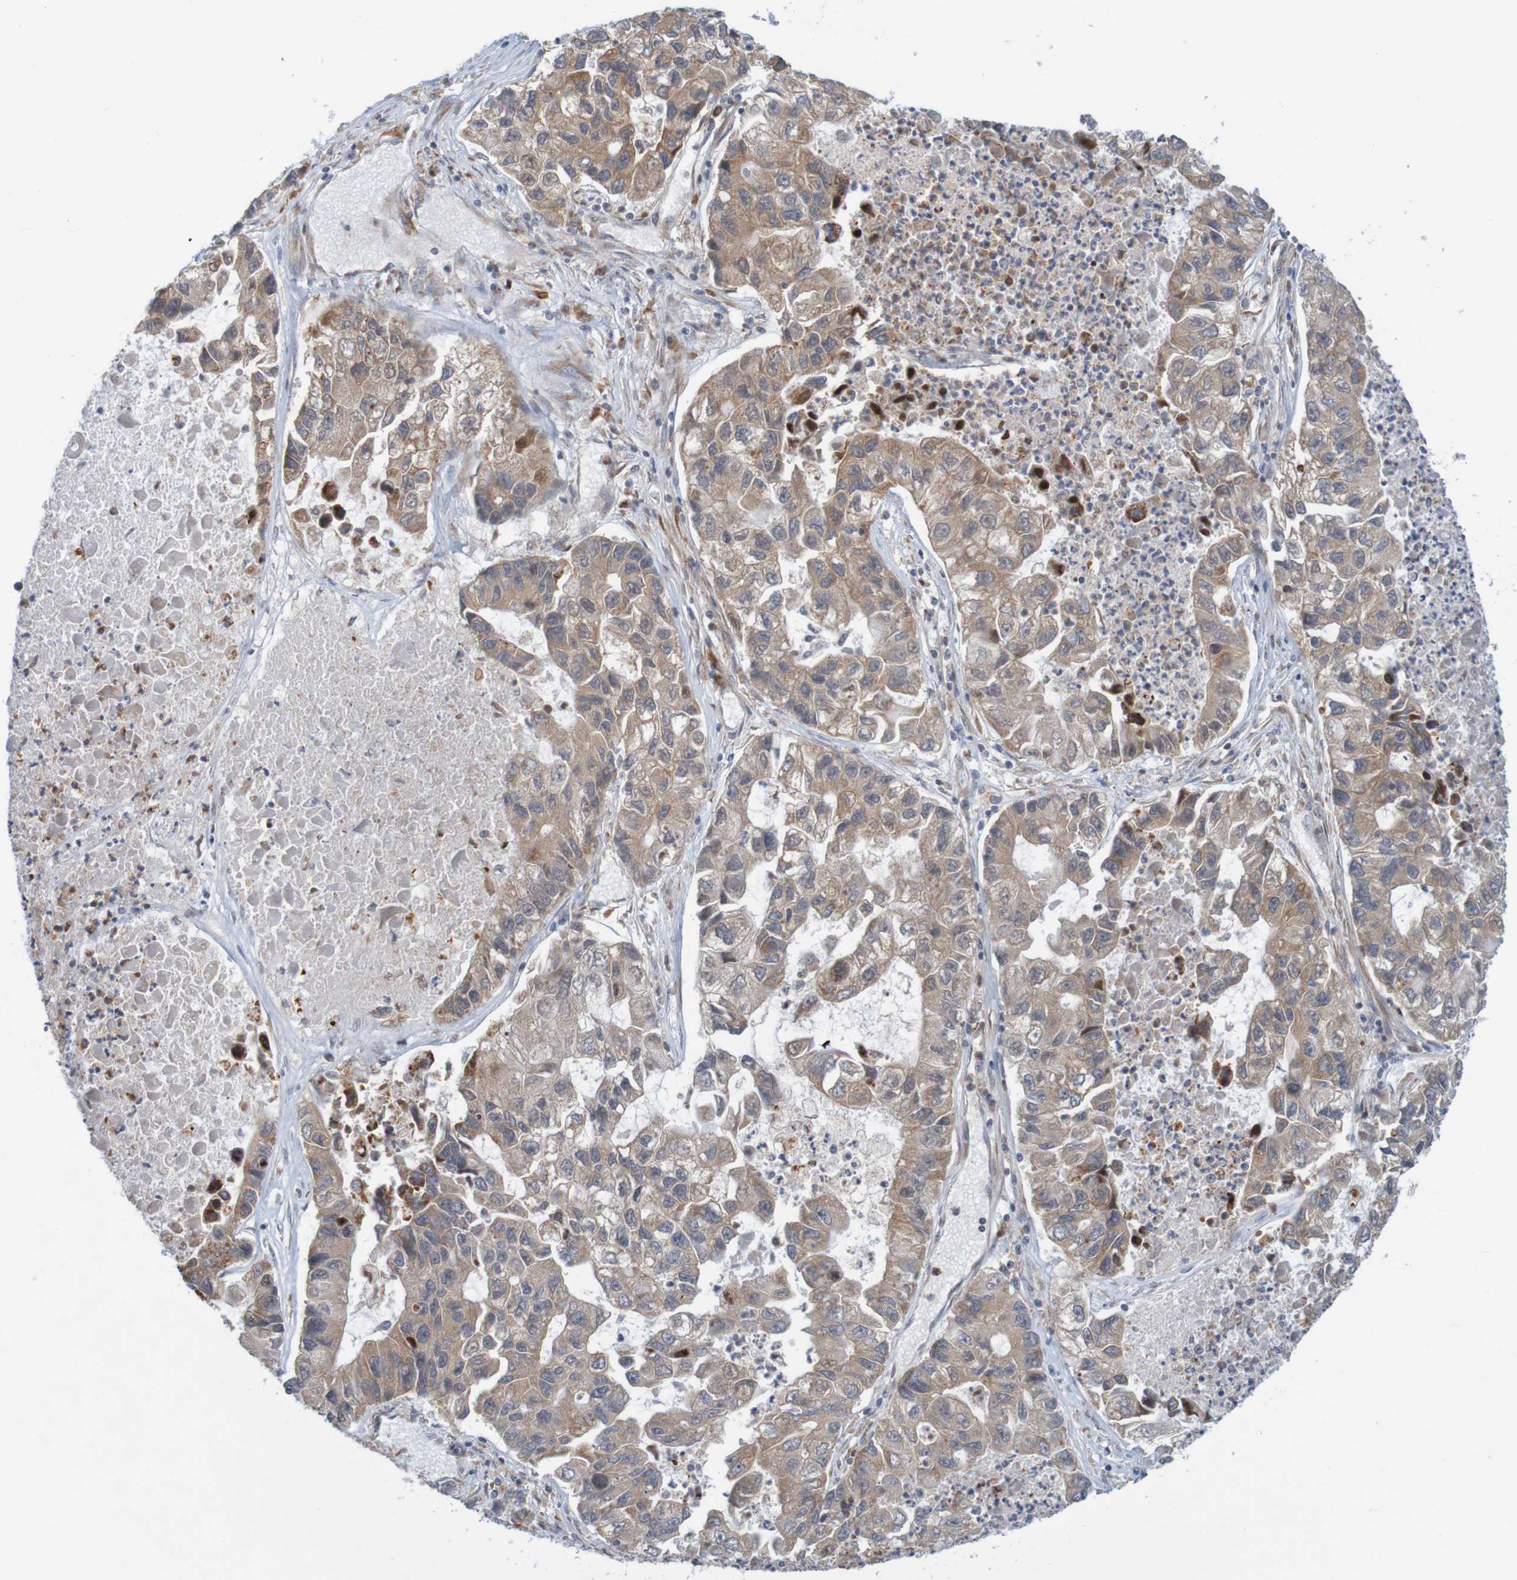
{"staining": {"intensity": "moderate", "quantity": ">75%", "location": "cytoplasmic/membranous"}, "tissue": "lung cancer", "cell_type": "Tumor cells", "image_type": "cancer", "snomed": [{"axis": "morphology", "description": "Adenocarcinoma, NOS"}, {"axis": "topography", "description": "Lung"}], "caption": "There is medium levels of moderate cytoplasmic/membranous positivity in tumor cells of lung cancer, as demonstrated by immunohistochemical staining (brown color).", "gene": "NAV2", "patient": {"sex": "female", "age": 51}}